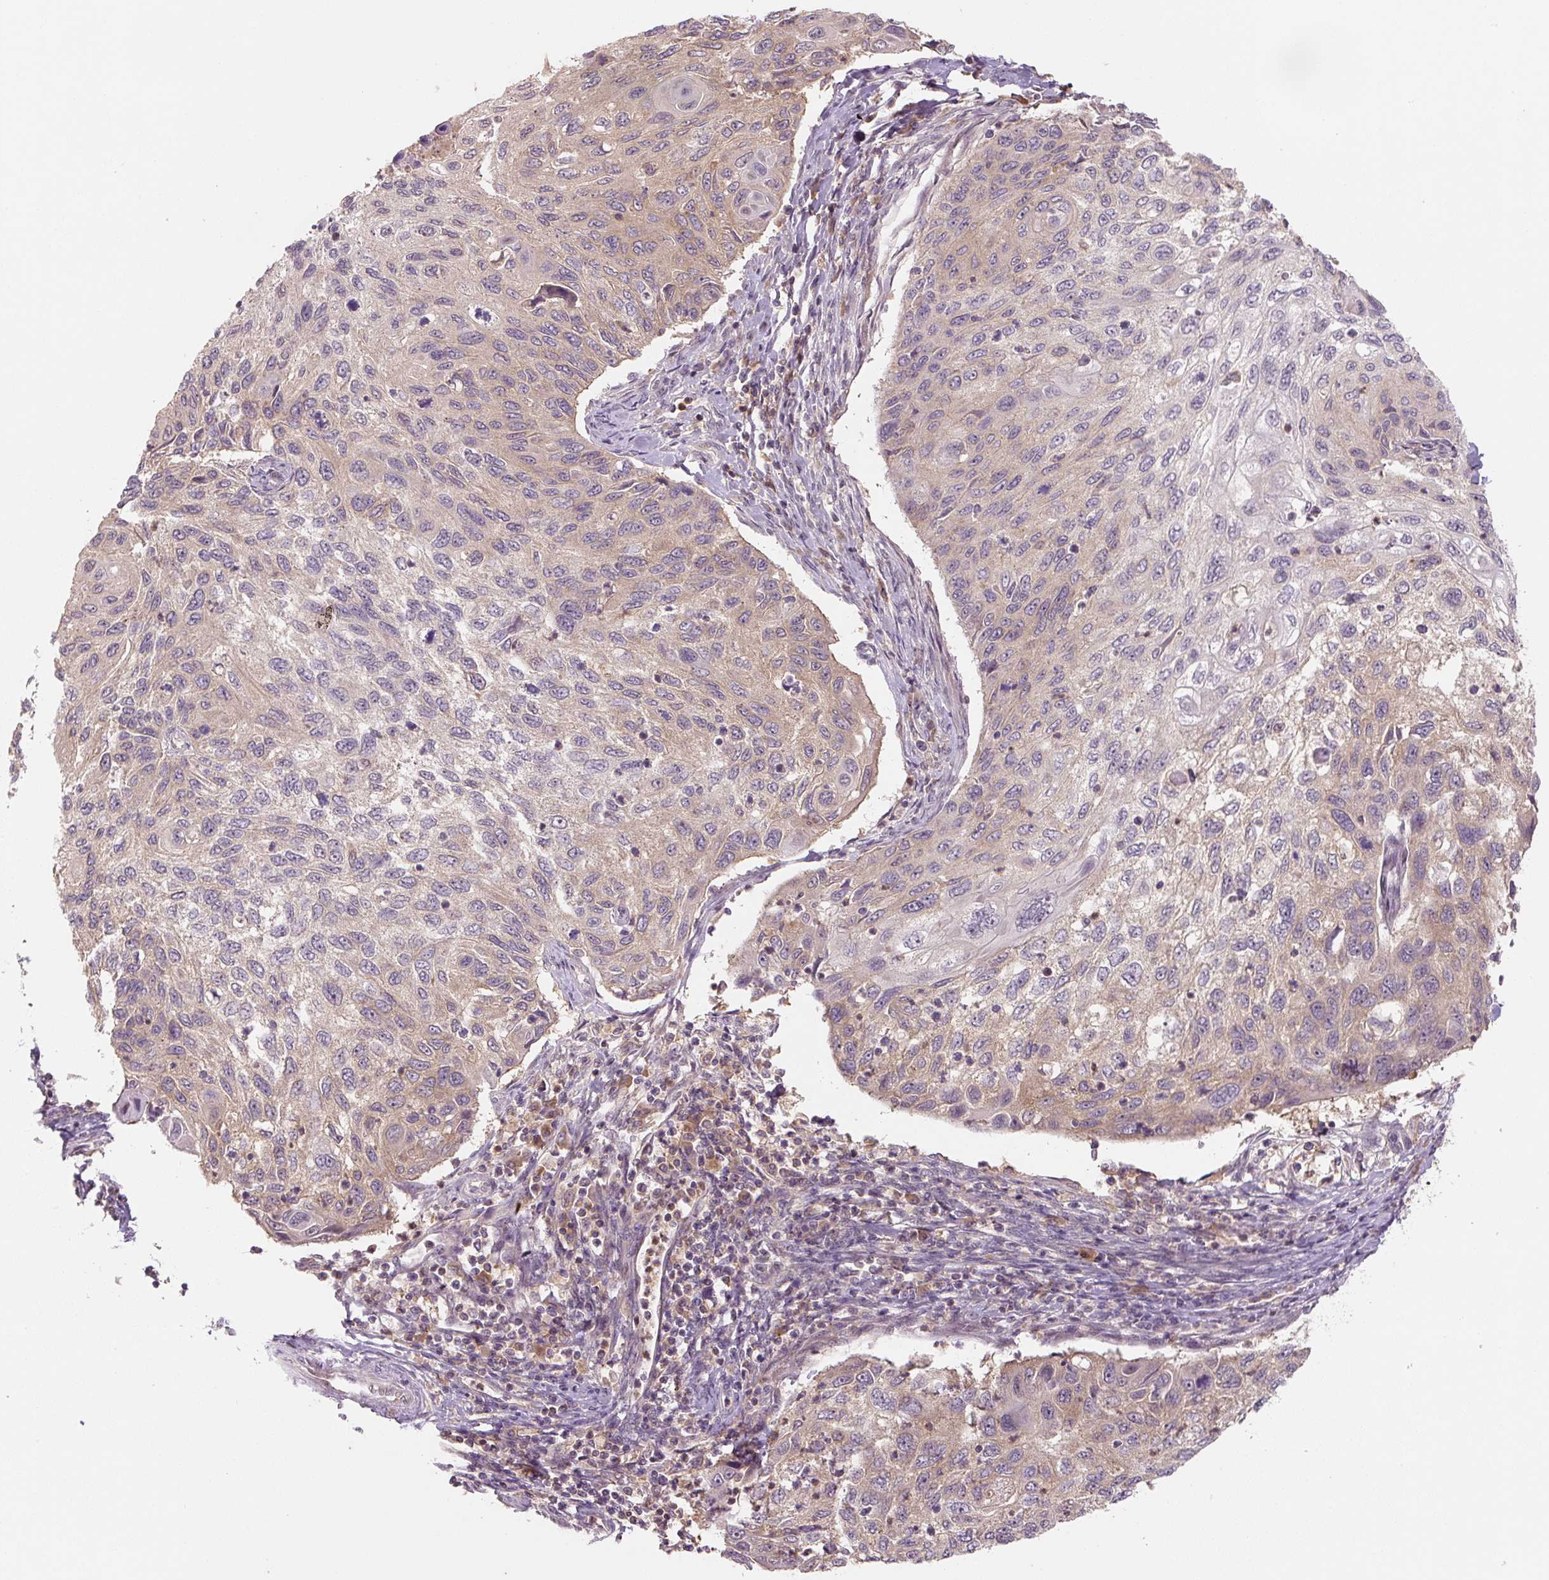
{"staining": {"intensity": "weak", "quantity": "25%-75%", "location": "cytoplasmic/membranous"}, "tissue": "cervical cancer", "cell_type": "Tumor cells", "image_type": "cancer", "snomed": [{"axis": "morphology", "description": "Squamous cell carcinoma, NOS"}, {"axis": "topography", "description": "Cervix"}], "caption": "A brown stain shows weak cytoplasmic/membranous staining of a protein in human cervical cancer (squamous cell carcinoma) tumor cells.", "gene": "C2orf73", "patient": {"sex": "female", "age": 70}}